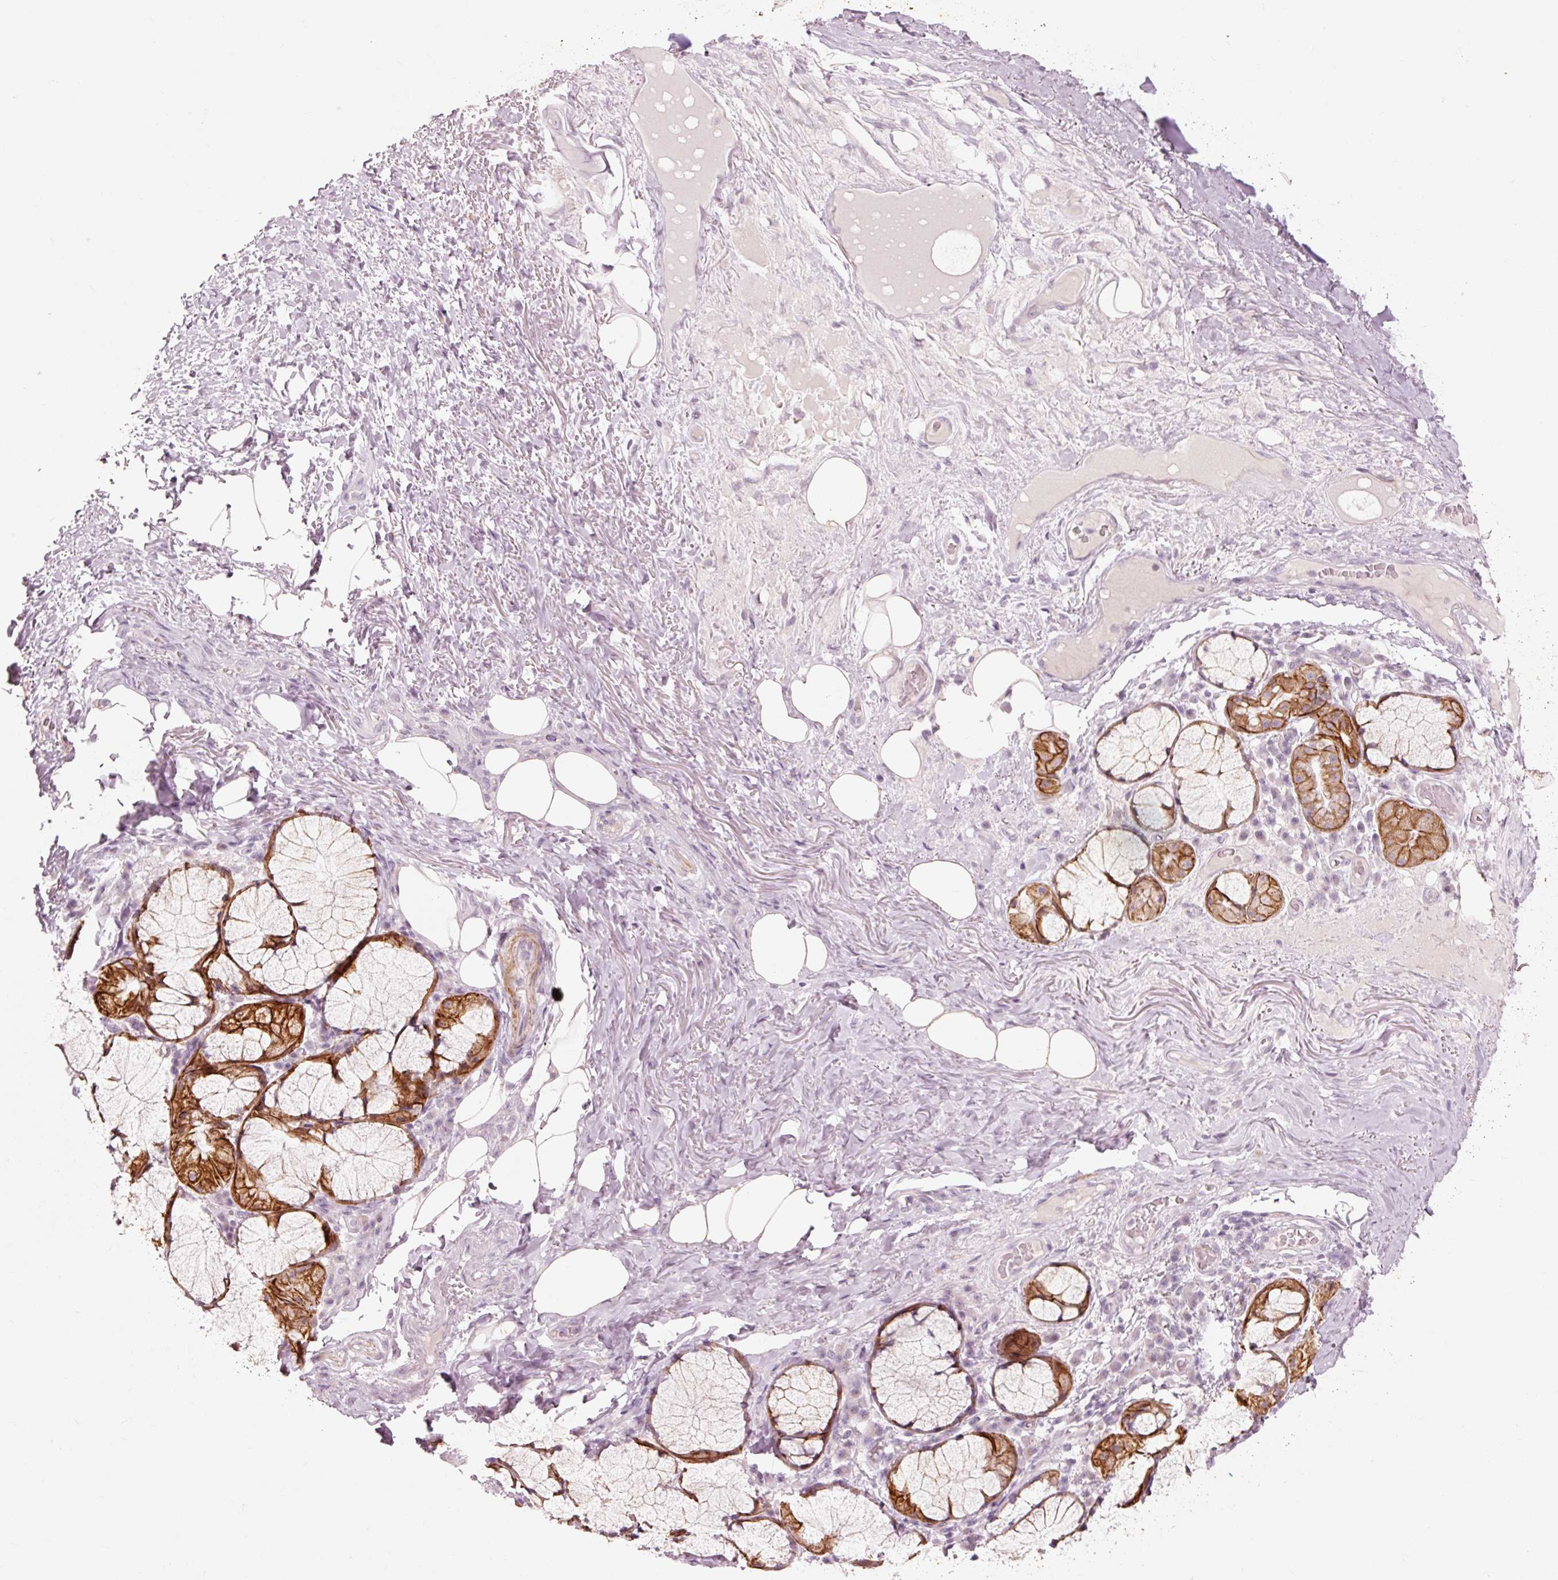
{"staining": {"intensity": "negative", "quantity": "none", "location": "none"}, "tissue": "adipose tissue", "cell_type": "Adipocytes", "image_type": "normal", "snomed": [{"axis": "morphology", "description": "Normal tissue, NOS"}, {"axis": "topography", "description": "Cartilage tissue"}, {"axis": "topography", "description": "Bronchus"}], "caption": "The histopathology image reveals no staining of adipocytes in normal adipose tissue.", "gene": "TRIM73", "patient": {"sex": "male", "age": 56}}